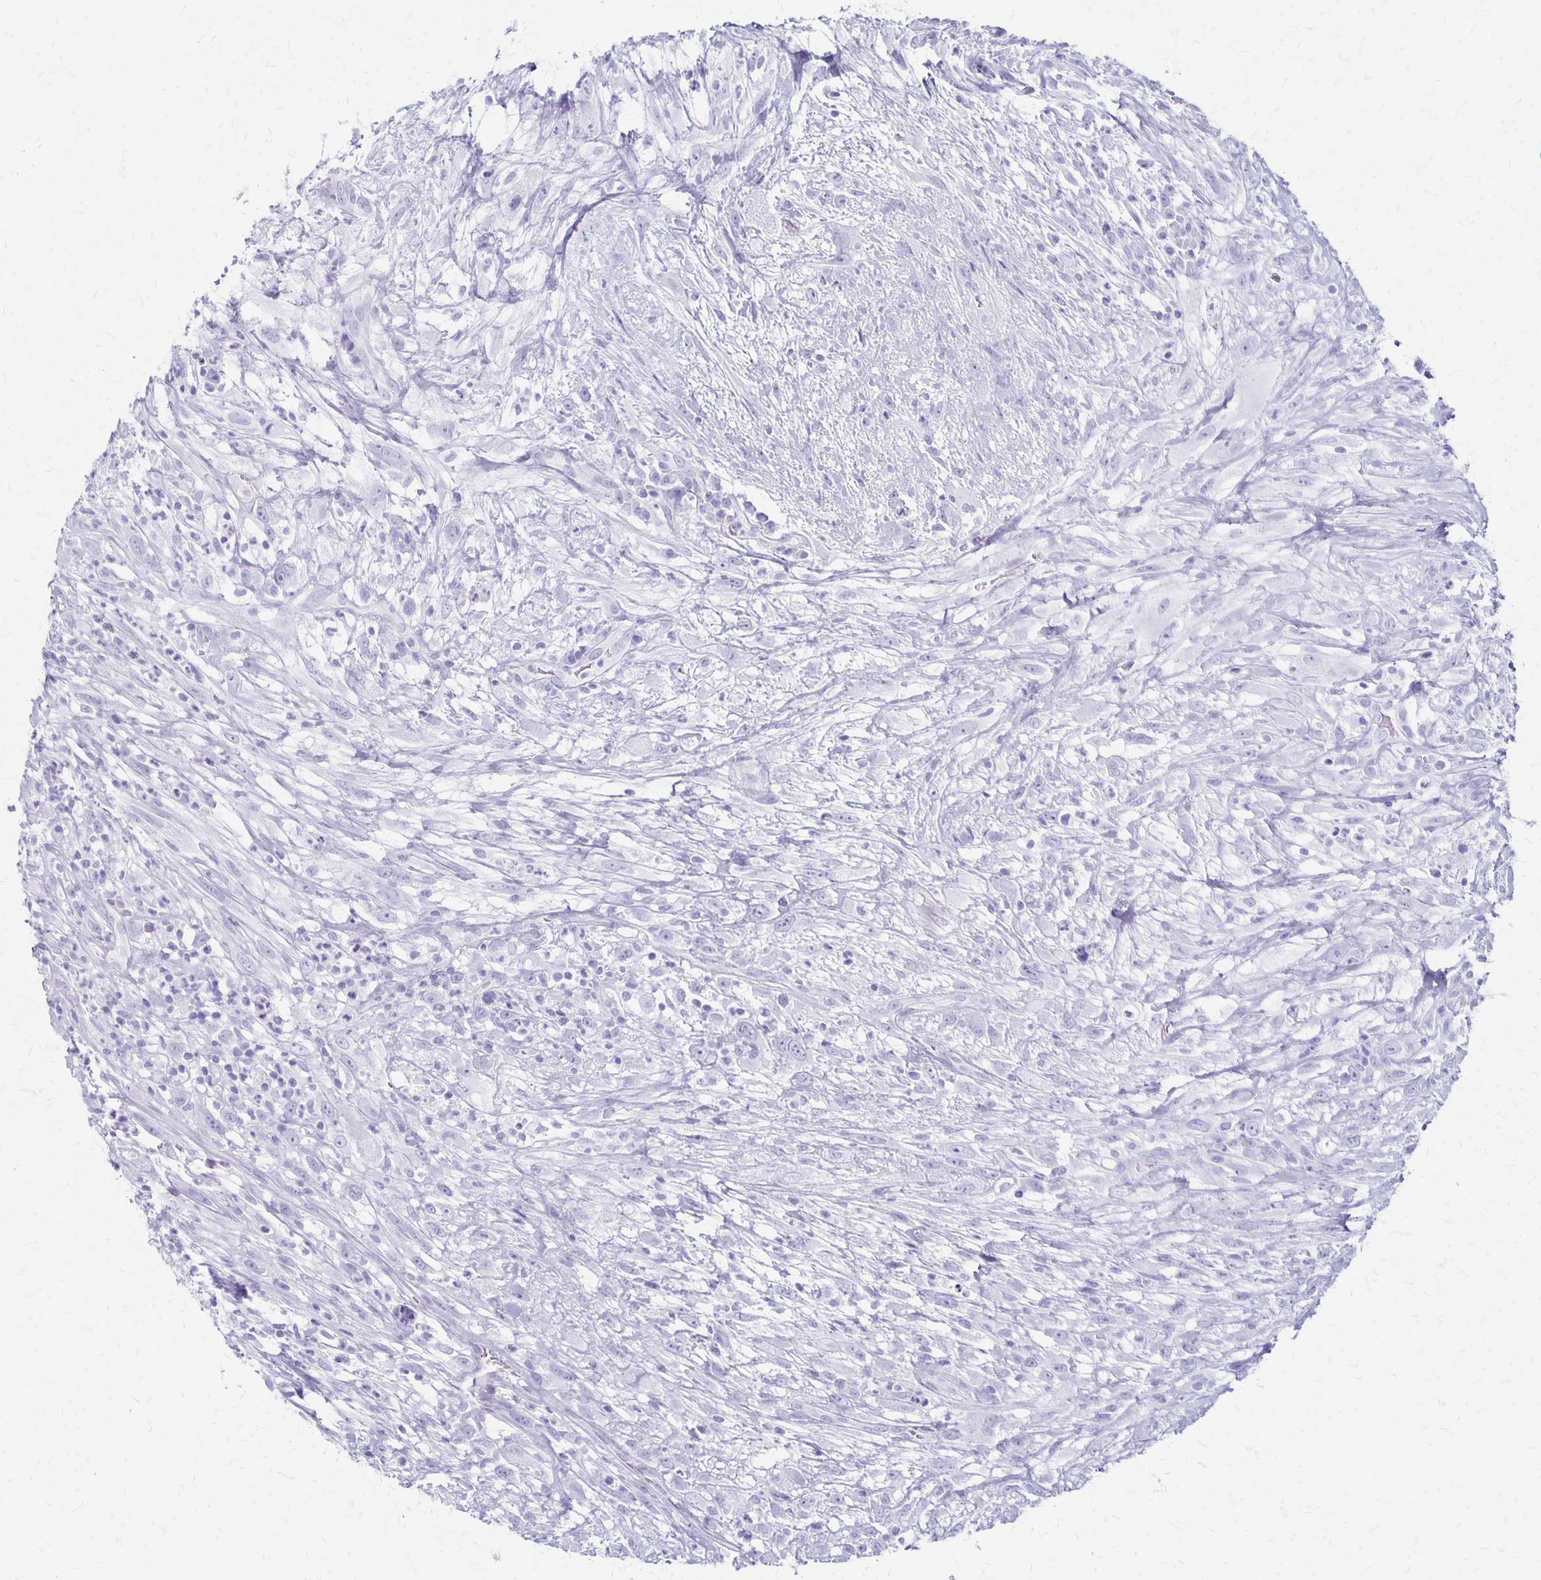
{"staining": {"intensity": "negative", "quantity": "none", "location": "none"}, "tissue": "head and neck cancer", "cell_type": "Tumor cells", "image_type": "cancer", "snomed": [{"axis": "morphology", "description": "Squamous cell carcinoma, NOS"}, {"axis": "topography", "description": "Head-Neck"}], "caption": "This histopathology image is of squamous cell carcinoma (head and neck) stained with immunohistochemistry (IHC) to label a protein in brown with the nuclei are counter-stained blue. There is no expression in tumor cells.", "gene": "HOMER1", "patient": {"sex": "male", "age": 65}}